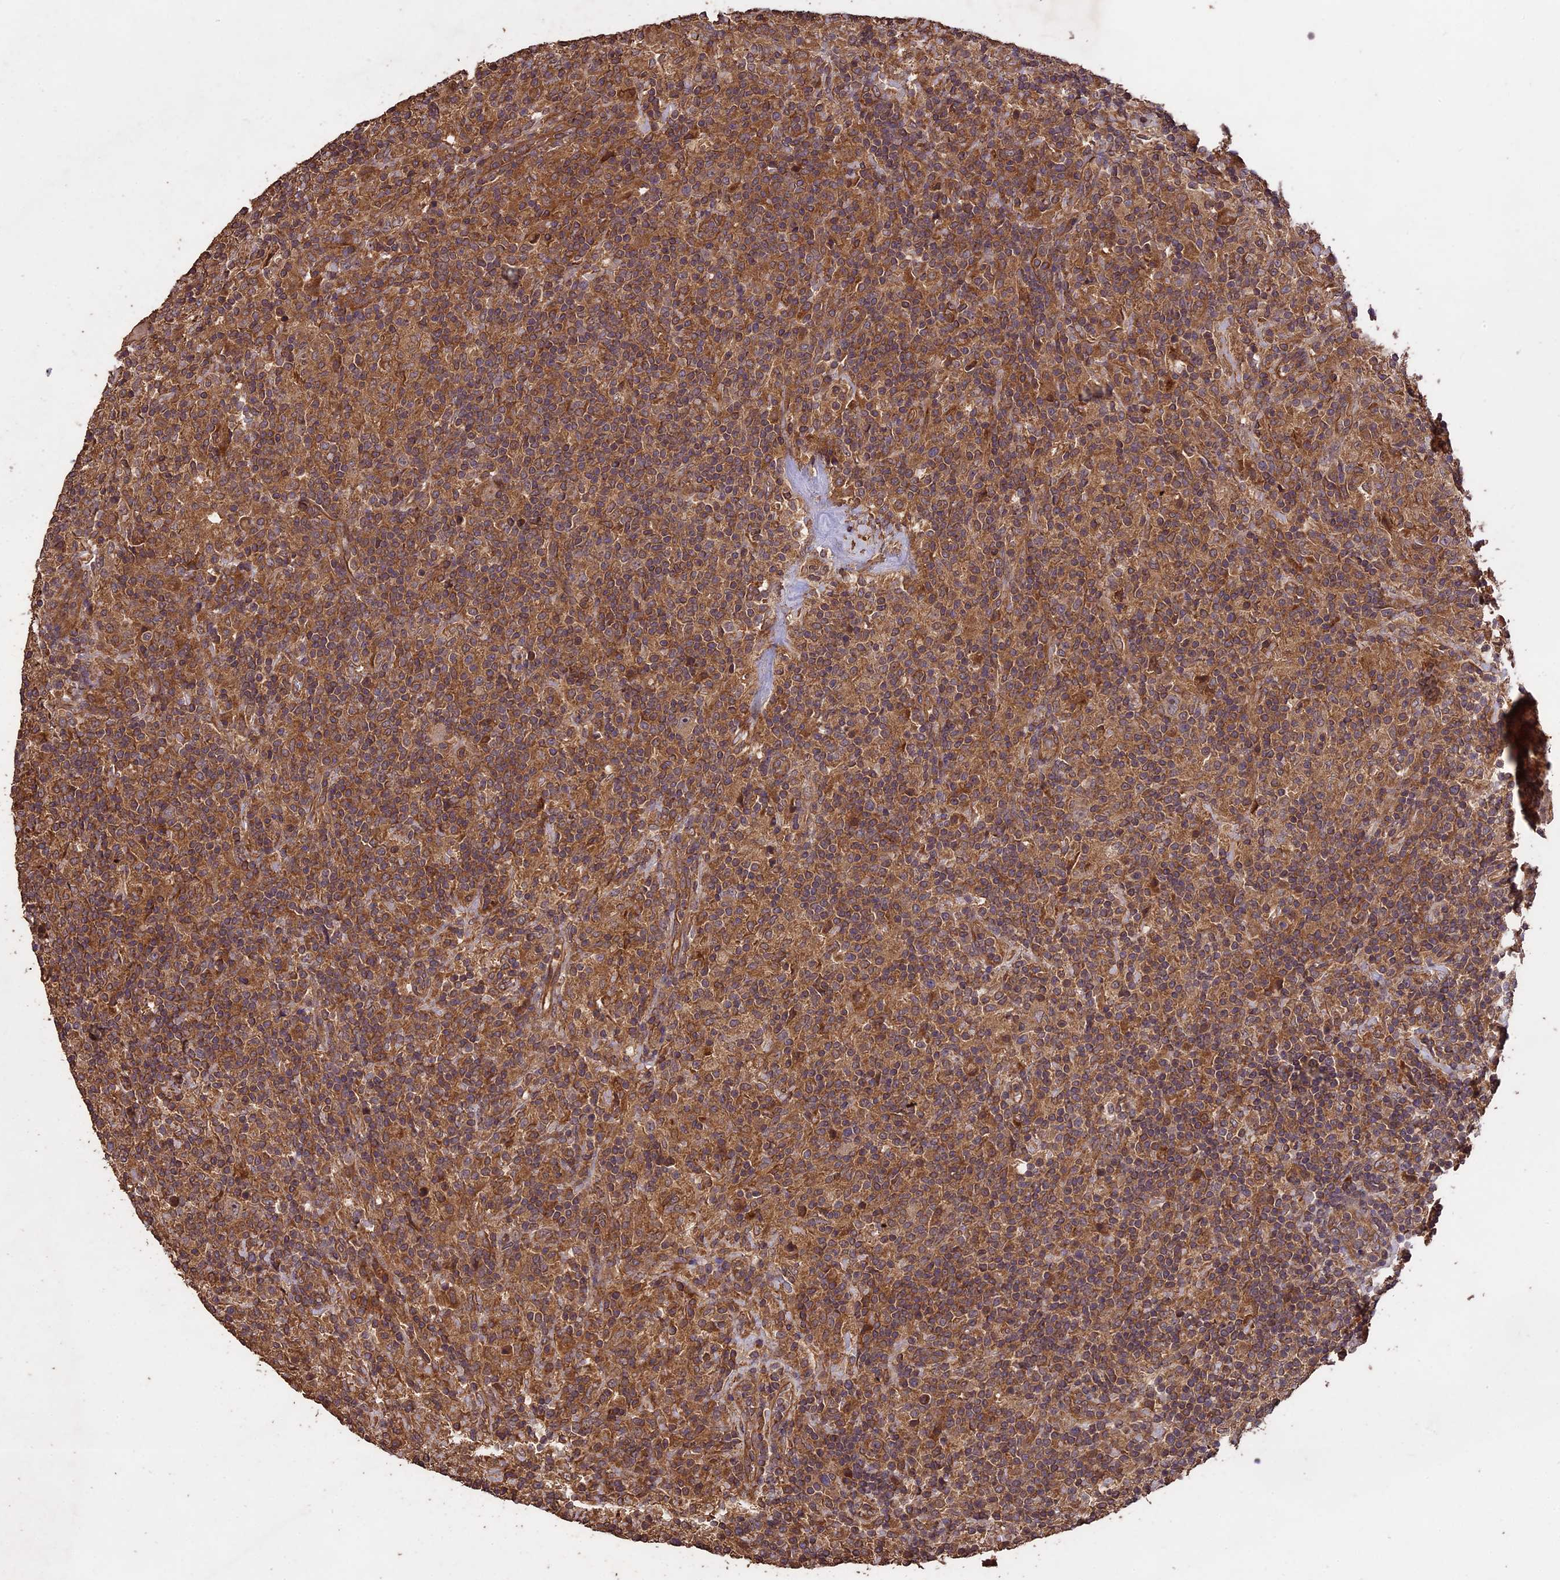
{"staining": {"intensity": "moderate", "quantity": ">75%", "location": "cytoplasmic/membranous"}, "tissue": "lymphoma", "cell_type": "Tumor cells", "image_type": "cancer", "snomed": [{"axis": "morphology", "description": "Hodgkin's disease, NOS"}, {"axis": "topography", "description": "Lymph node"}], "caption": "A brown stain labels moderate cytoplasmic/membranous expression of a protein in Hodgkin's disease tumor cells.", "gene": "TTLL10", "patient": {"sex": "male", "age": 70}}